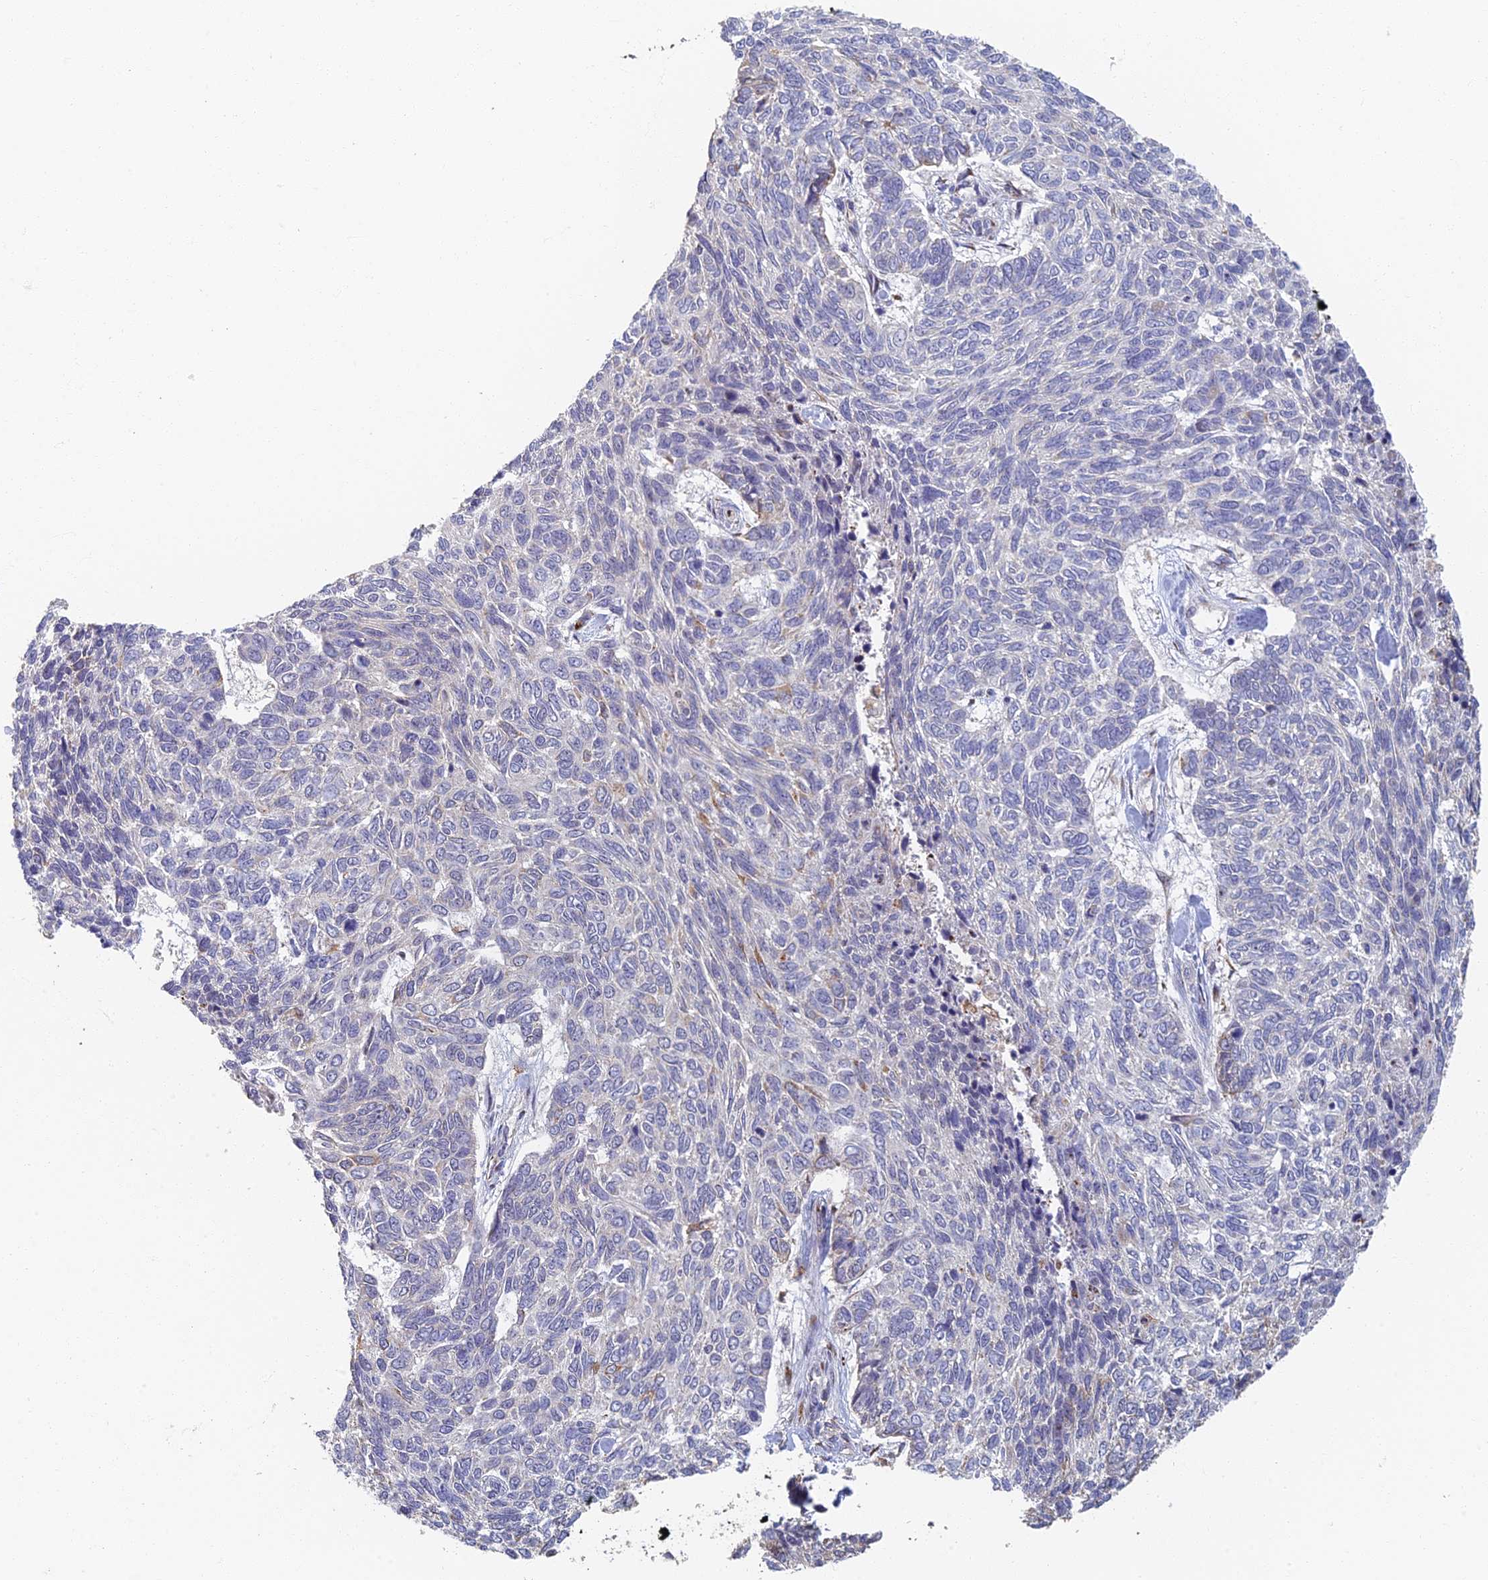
{"staining": {"intensity": "negative", "quantity": "none", "location": "none"}, "tissue": "skin cancer", "cell_type": "Tumor cells", "image_type": "cancer", "snomed": [{"axis": "morphology", "description": "Basal cell carcinoma"}, {"axis": "topography", "description": "Skin"}], "caption": "Immunohistochemical staining of human skin cancer (basal cell carcinoma) exhibits no significant staining in tumor cells.", "gene": "GPATCH1", "patient": {"sex": "female", "age": 65}}